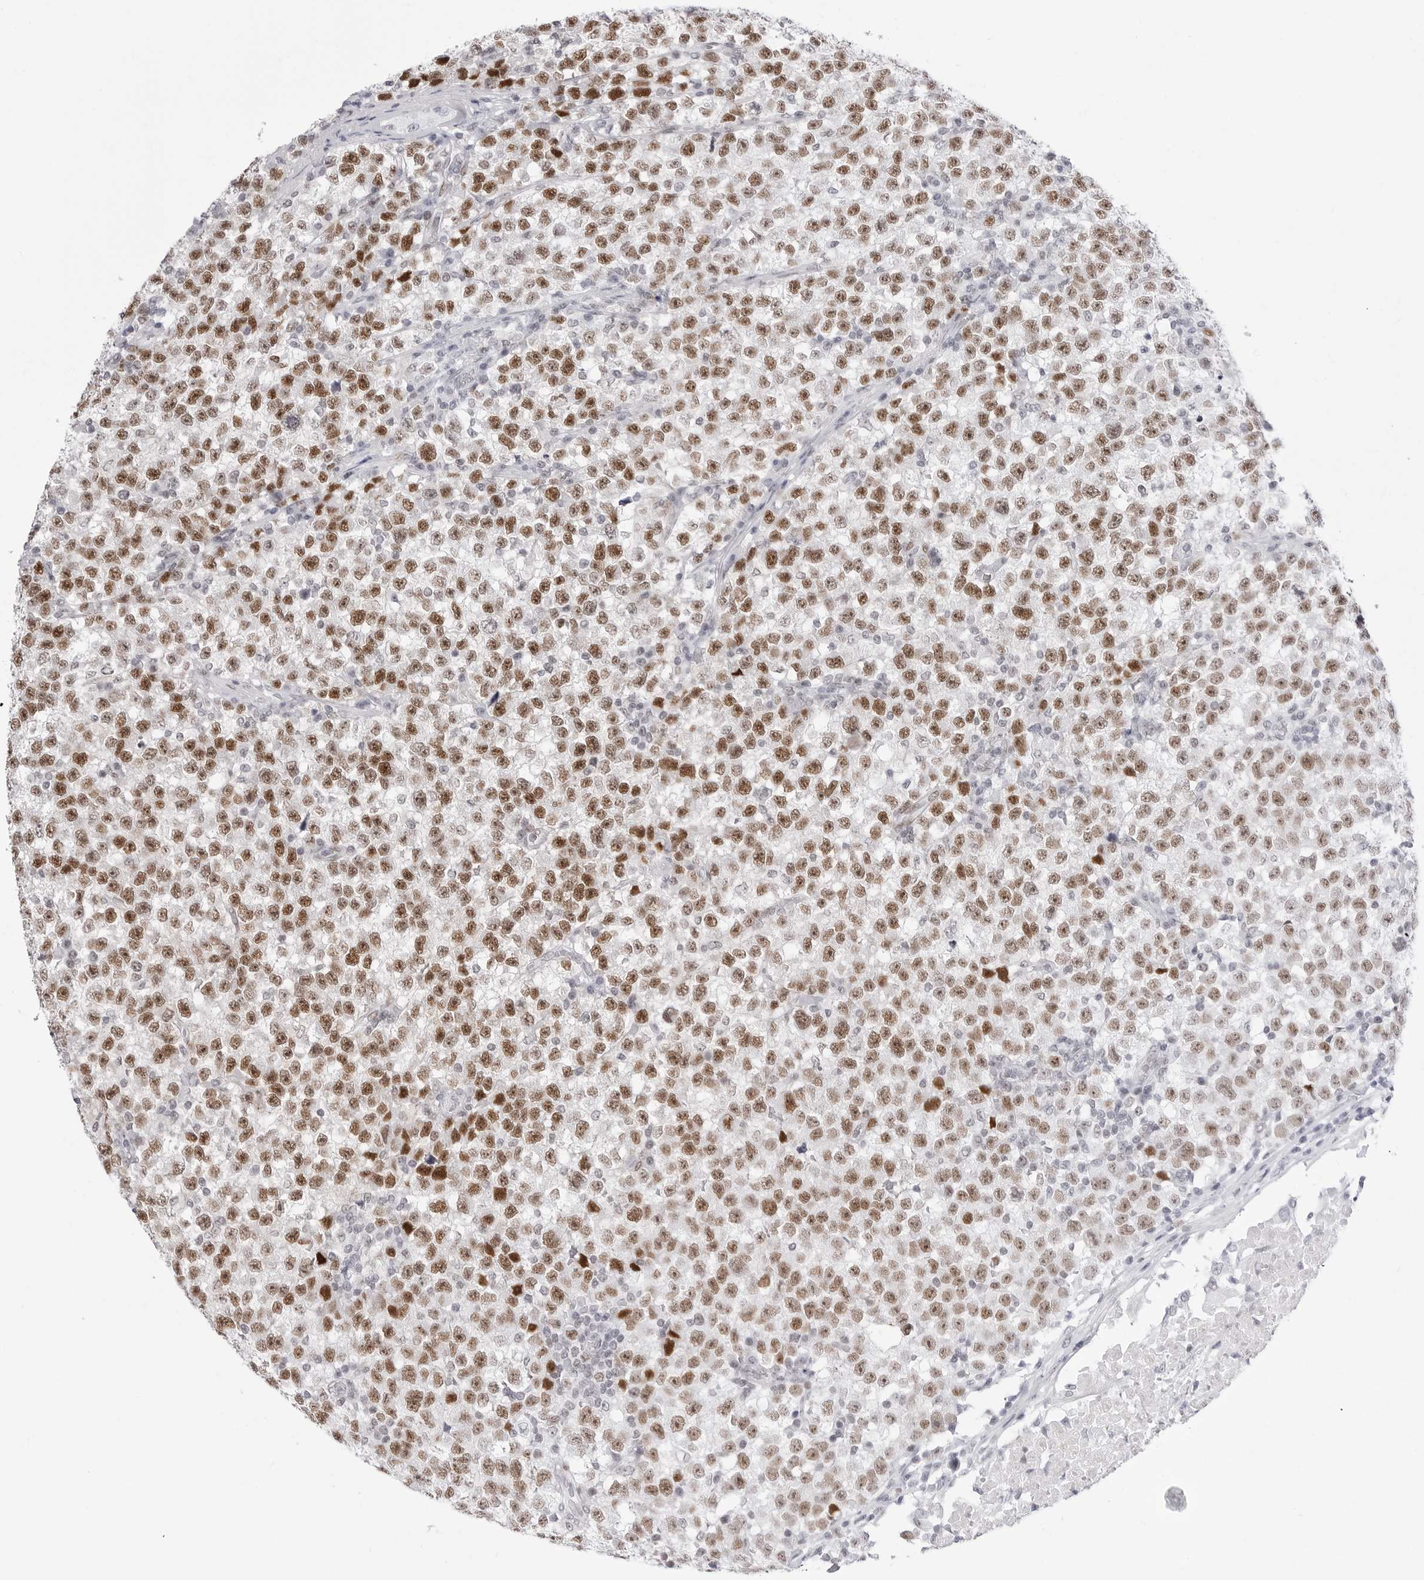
{"staining": {"intensity": "moderate", "quantity": ">75%", "location": "nuclear"}, "tissue": "testis cancer", "cell_type": "Tumor cells", "image_type": "cancer", "snomed": [{"axis": "morphology", "description": "Seminoma, NOS"}, {"axis": "topography", "description": "Testis"}], "caption": "This is an image of IHC staining of testis cancer, which shows moderate expression in the nuclear of tumor cells.", "gene": "NASP", "patient": {"sex": "male", "age": 22}}